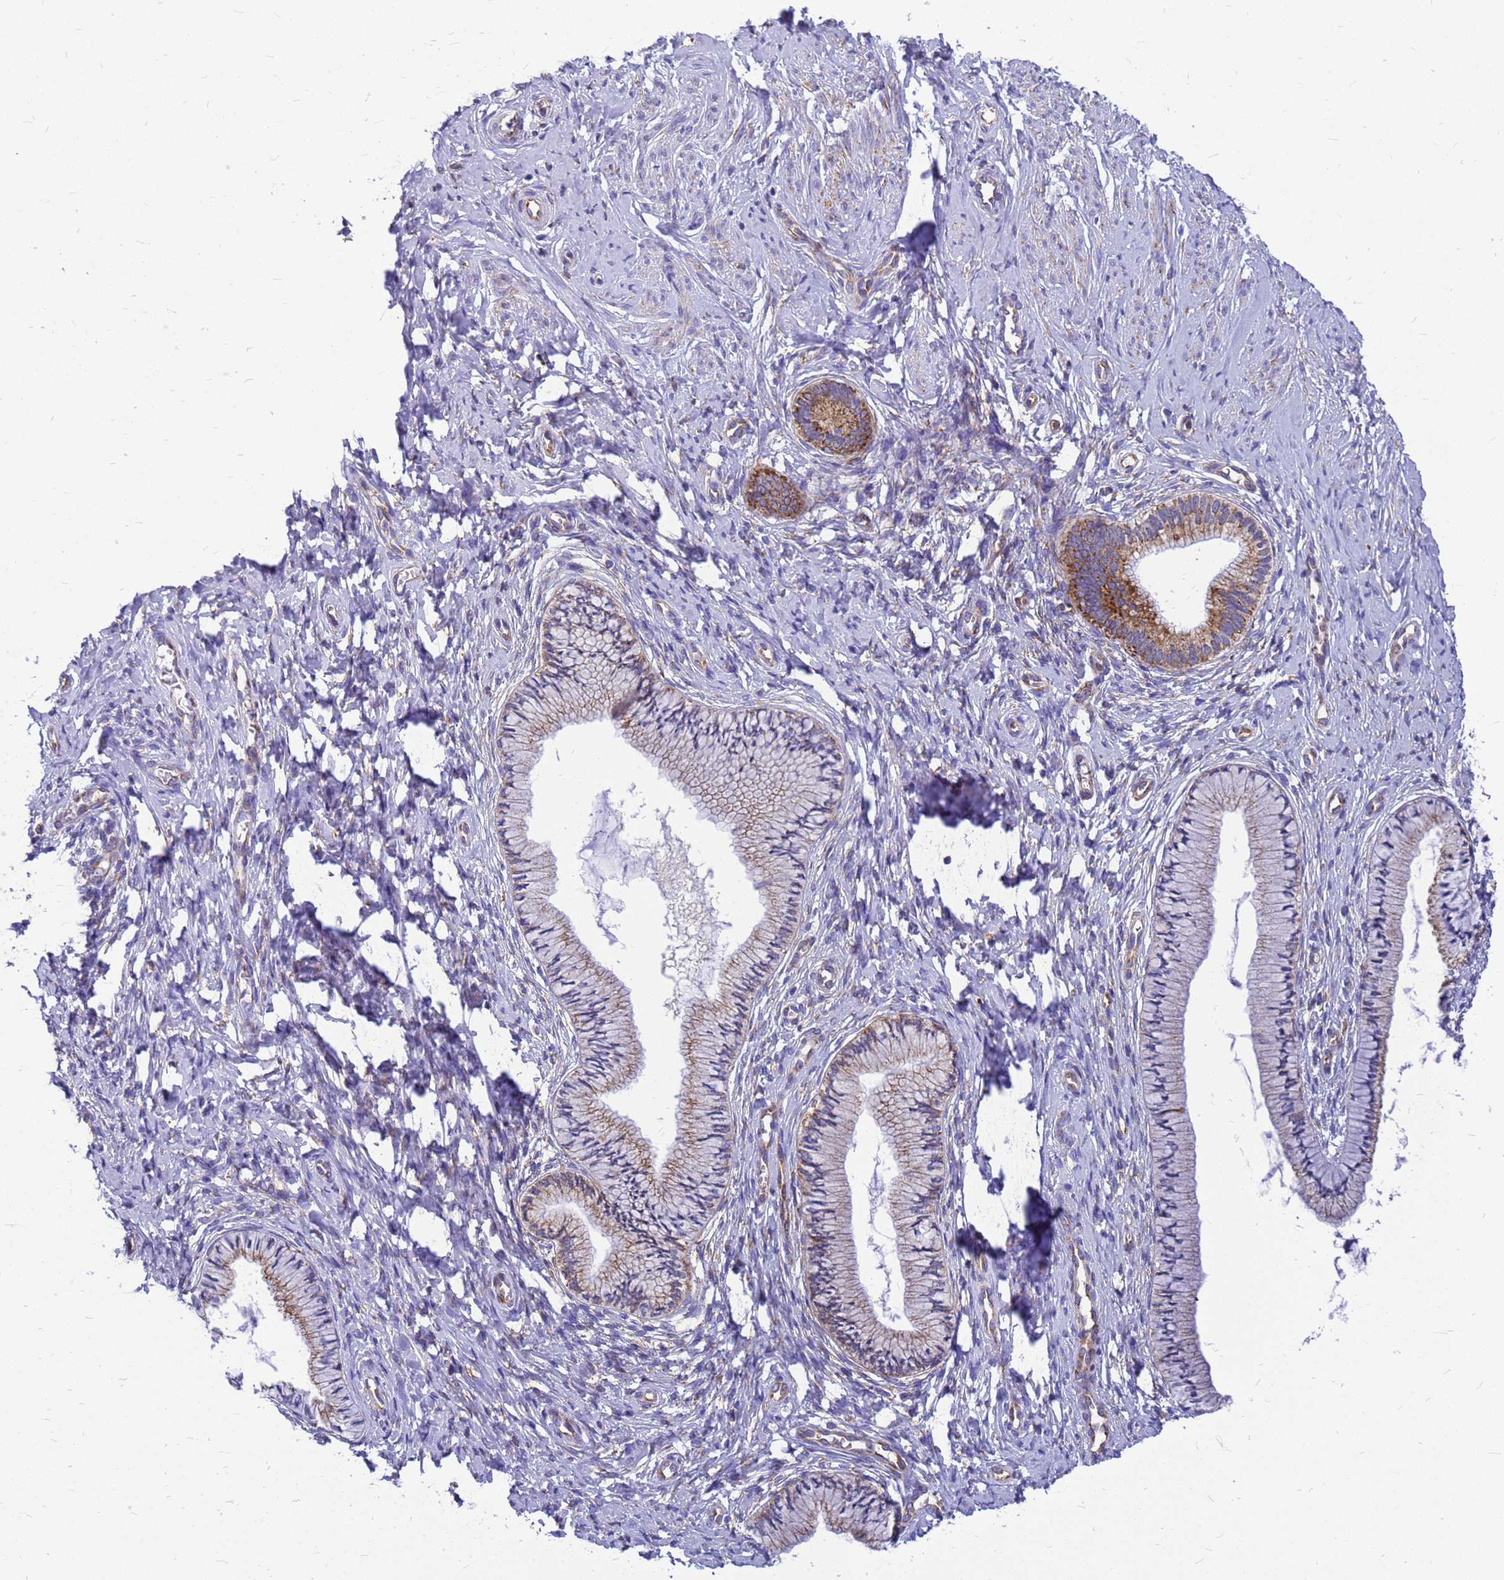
{"staining": {"intensity": "moderate", "quantity": "25%-75%", "location": "cytoplasmic/membranous"}, "tissue": "cervix", "cell_type": "Glandular cells", "image_type": "normal", "snomed": [{"axis": "morphology", "description": "Normal tissue, NOS"}, {"axis": "topography", "description": "Cervix"}], "caption": "Brown immunohistochemical staining in unremarkable human cervix shows moderate cytoplasmic/membranous expression in approximately 25%-75% of glandular cells.", "gene": "EEF1D", "patient": {"sex": "female", "age": 36}}